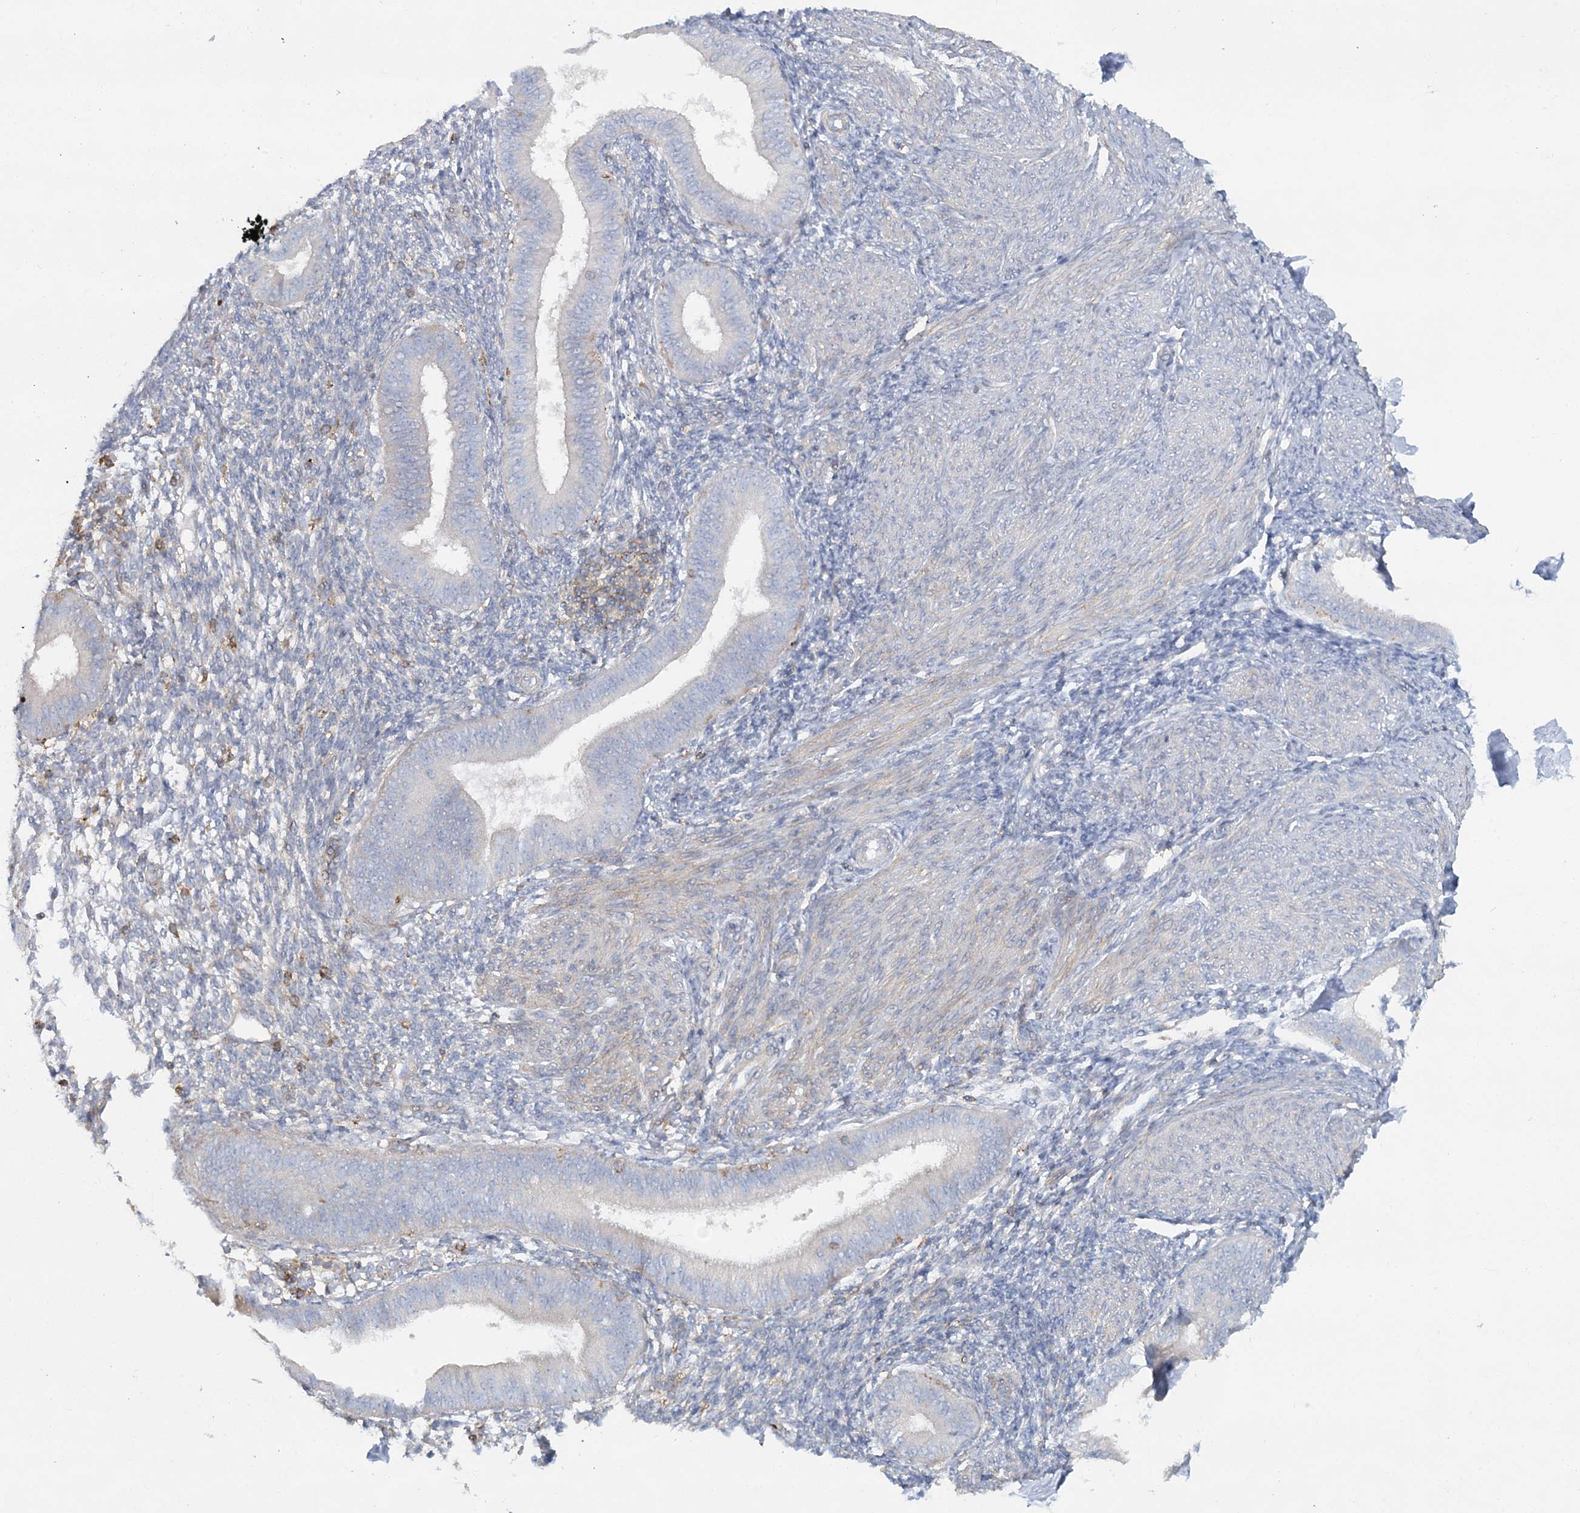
{"staining": {"intensity": "negative", "quantity": "none", "location": "none"}, "tissue": "endometrium", "cell_type": "Cells in endometrial stroma", "image_type": "normal", "snomed": [{"axis": "morphology", "description": "Normal tissue, NOS"}, {"axis": "topography", "description": "Uterus"}, {"axis": "topography", "description": "Endometrium"}], "caption": "An immunohistochemistry micrograph of unremarkable endometrium is shown. There is no staining in cells in endometrial stroma of endometrium. The staining is performed using DAB (3,3'-diaminobenzidine) brown chromogen with nuclei counter-stained in using hematoxylin.", "gene": "CUEDC2", "patient": {"sex": "female", "age": 48}}